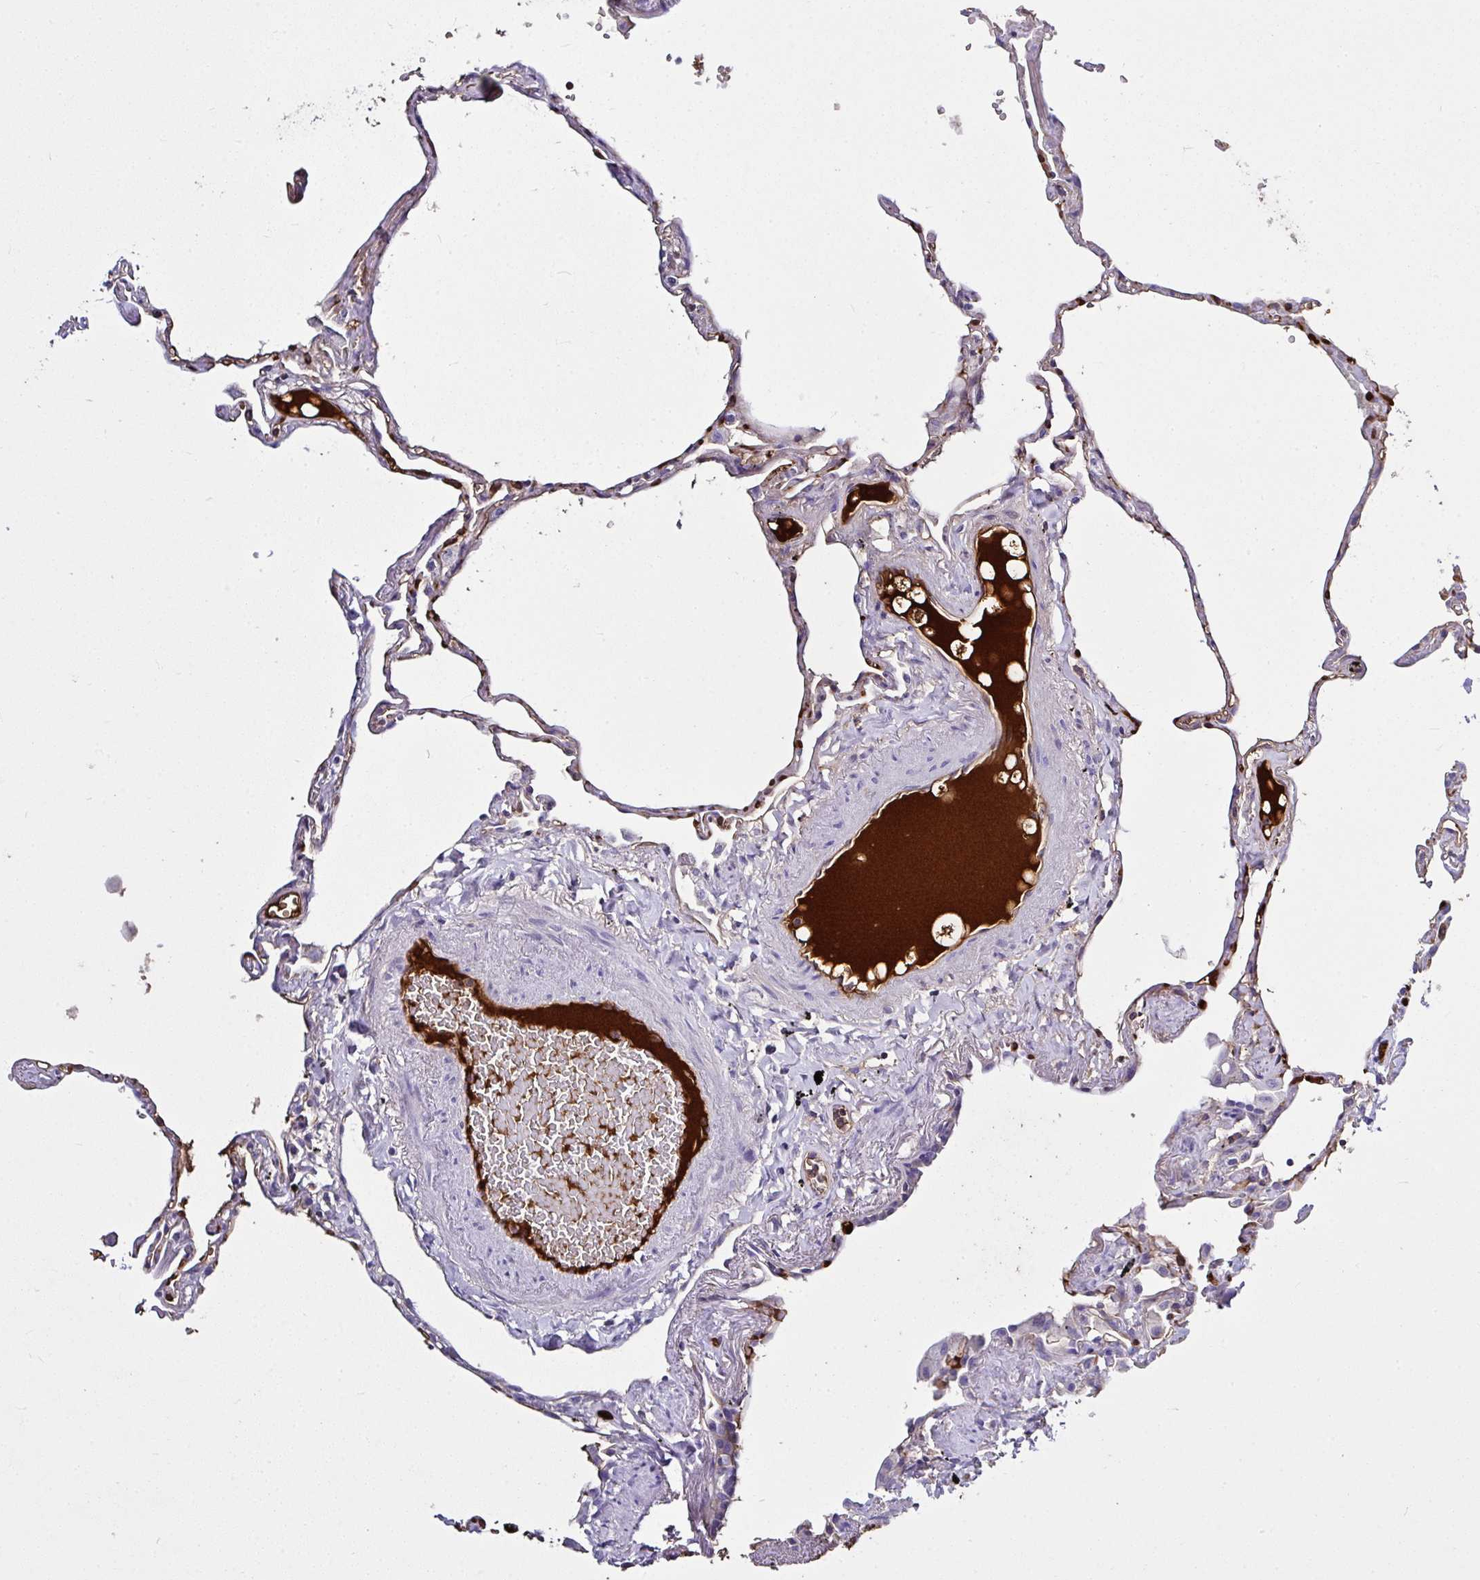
{"staining": {"intensity": "negative", "quantity": "none", "location": "none"}, "tissue": "lung", "cell_type": "Alveolar cells", "image_type": "normal", "snomed": [{"axis": "morphology", "description": "Normal tissue, NOS"}, {"axis": "topography", "description": "Lung"}], "caption": "High power microscopy histopathology image of an immunohistochemistry (IHC) histopathology image of unremarkable lung, revealing no significant positivity in alveolar cells. (DAB immunohistochemistry visualized using brightfield microscopy, high magnification).", "gene": "ZNF813", "patient": {"sex": "female", "age": 67}}